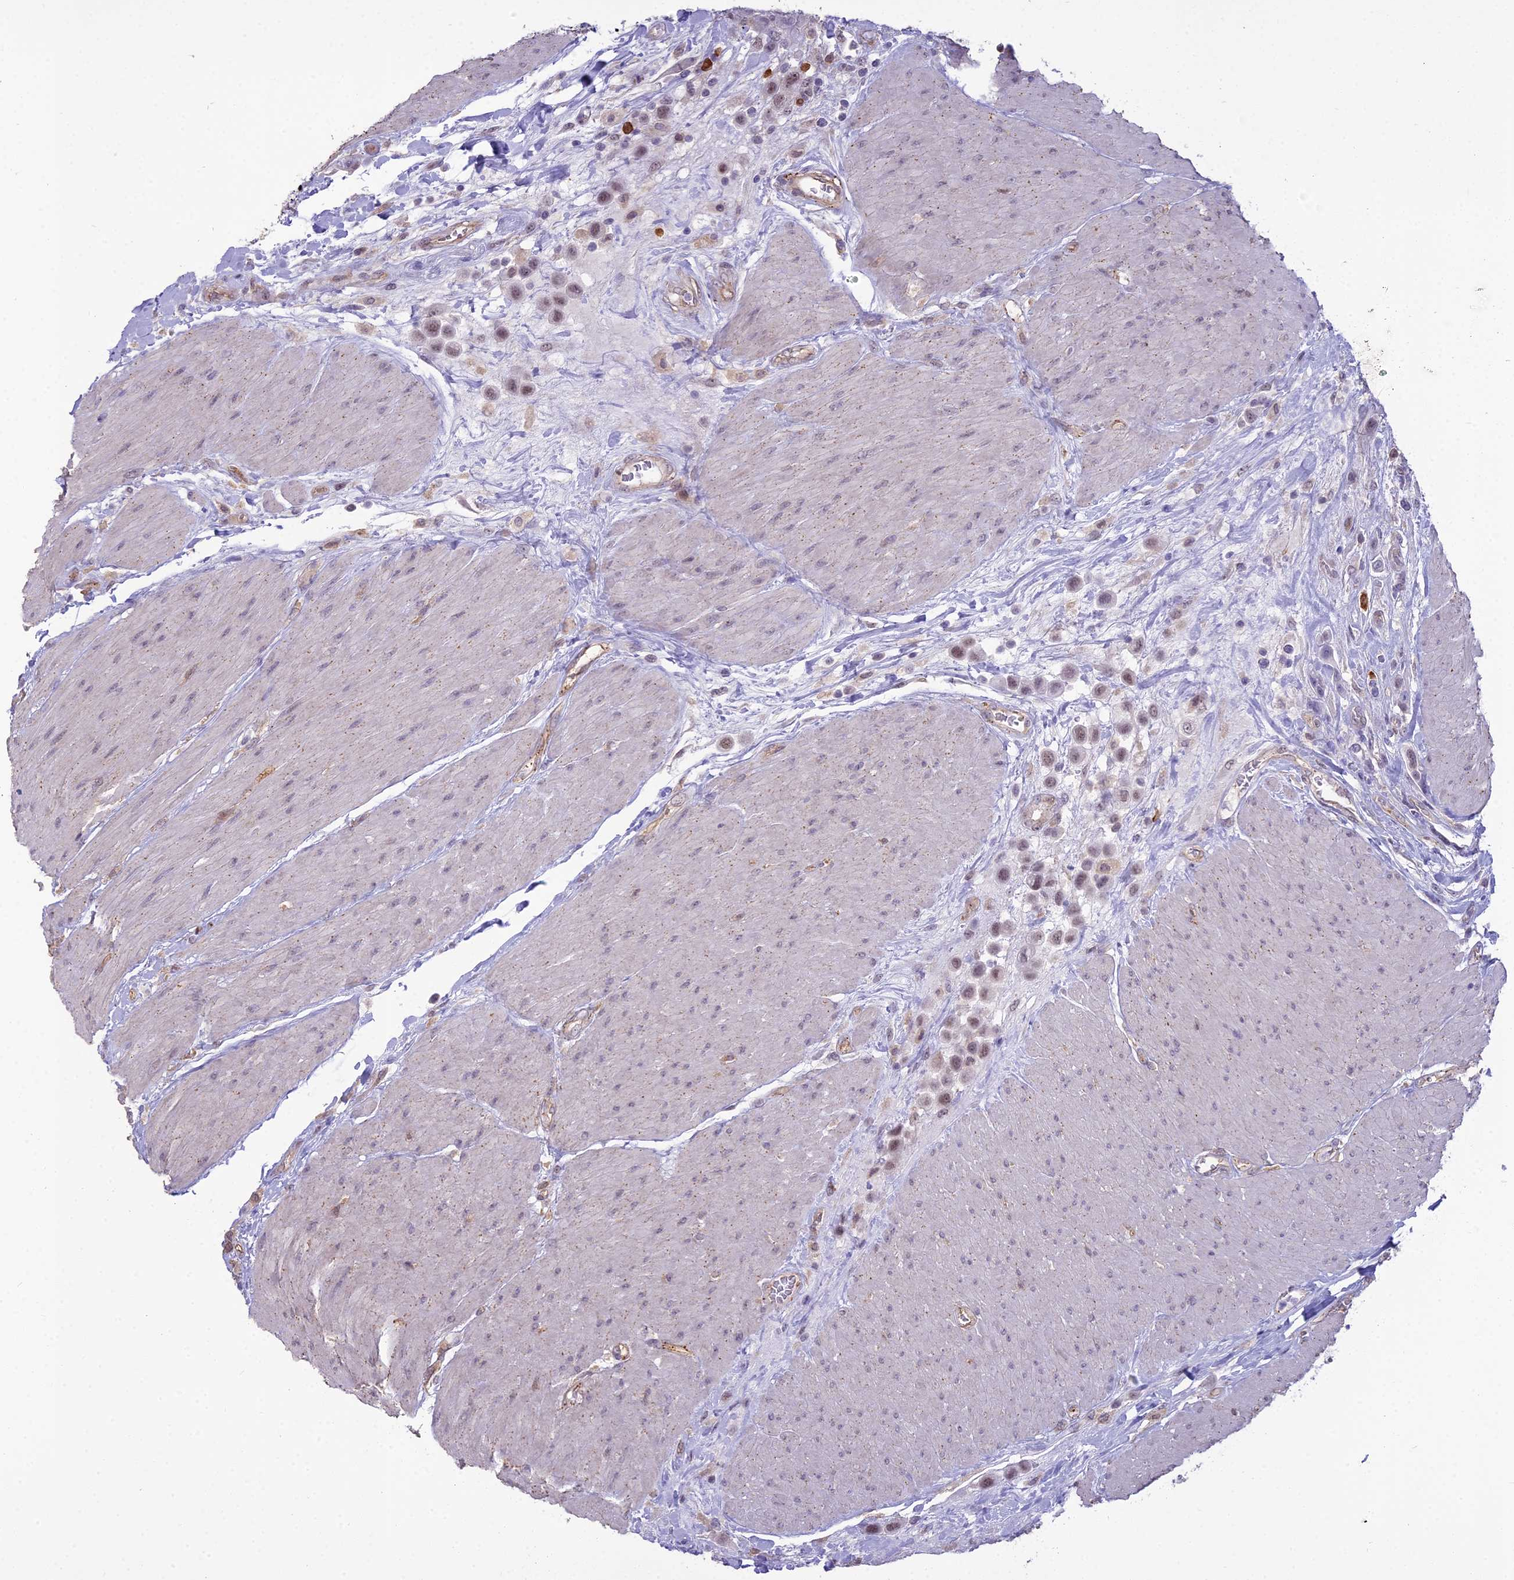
{"staining": {"intensity": "weak", "quantity": ">75%", "location": "nuclear"}, "tissue": "urothelial cancer", "cell_type": "Tumor cells", "image_type": "cancer", "snomed": [{"axis": "morphology", "description": "Urothelial carcinoma, High grade"}, {"axis": "topography", "description": "Urinary bladder"}], "caption": "Approximately >75% of tumor cells in human urothelial cancer demonstrate weak nuclear protein expression as visualized by brown immunohistochemical staining.", "gene": "BLNK", "patient": {"sex": "male", "age": 50}}